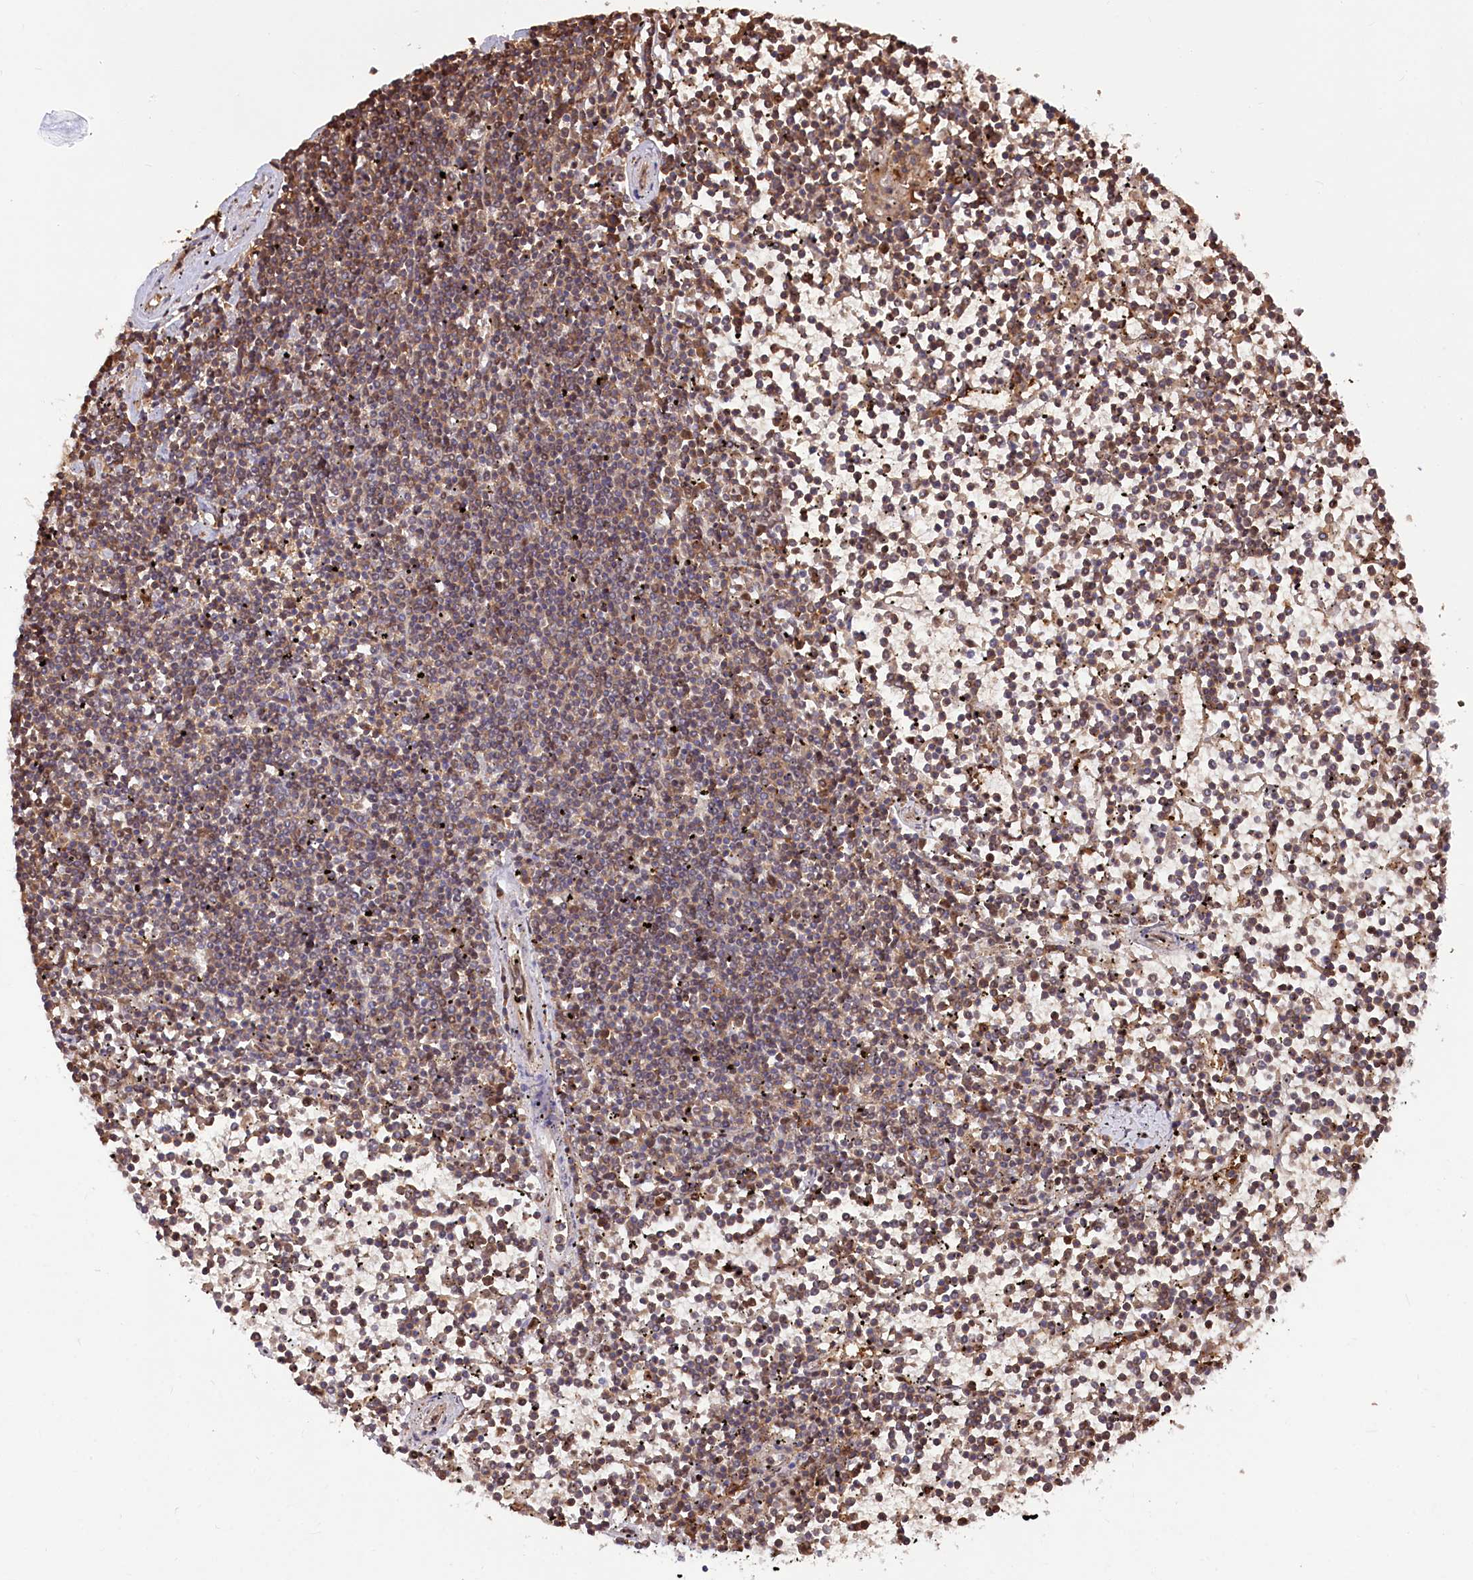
{"staining": {"intensity": "weak", "quantity": "25%-75%", "location": "cytoplasmic/membranous"}, "tissue": "lymphoma", "cell_type": "Tumor cells", "image_type": "cancer", "snomed": [{"axis": "morphology", "description": "Malignant lymphoma, non-Hodgkin's type, Low grade"}, {"axis": "topography", "description": "Spleen"}], "caption": "Lymphoma stained for a protein (brown) shows weak cytoplasmic/membranous positive staining in about 25%-75% of tumor cells.", "gene": "PSMA1", "patient": {"sex": "female", "age": 19}}